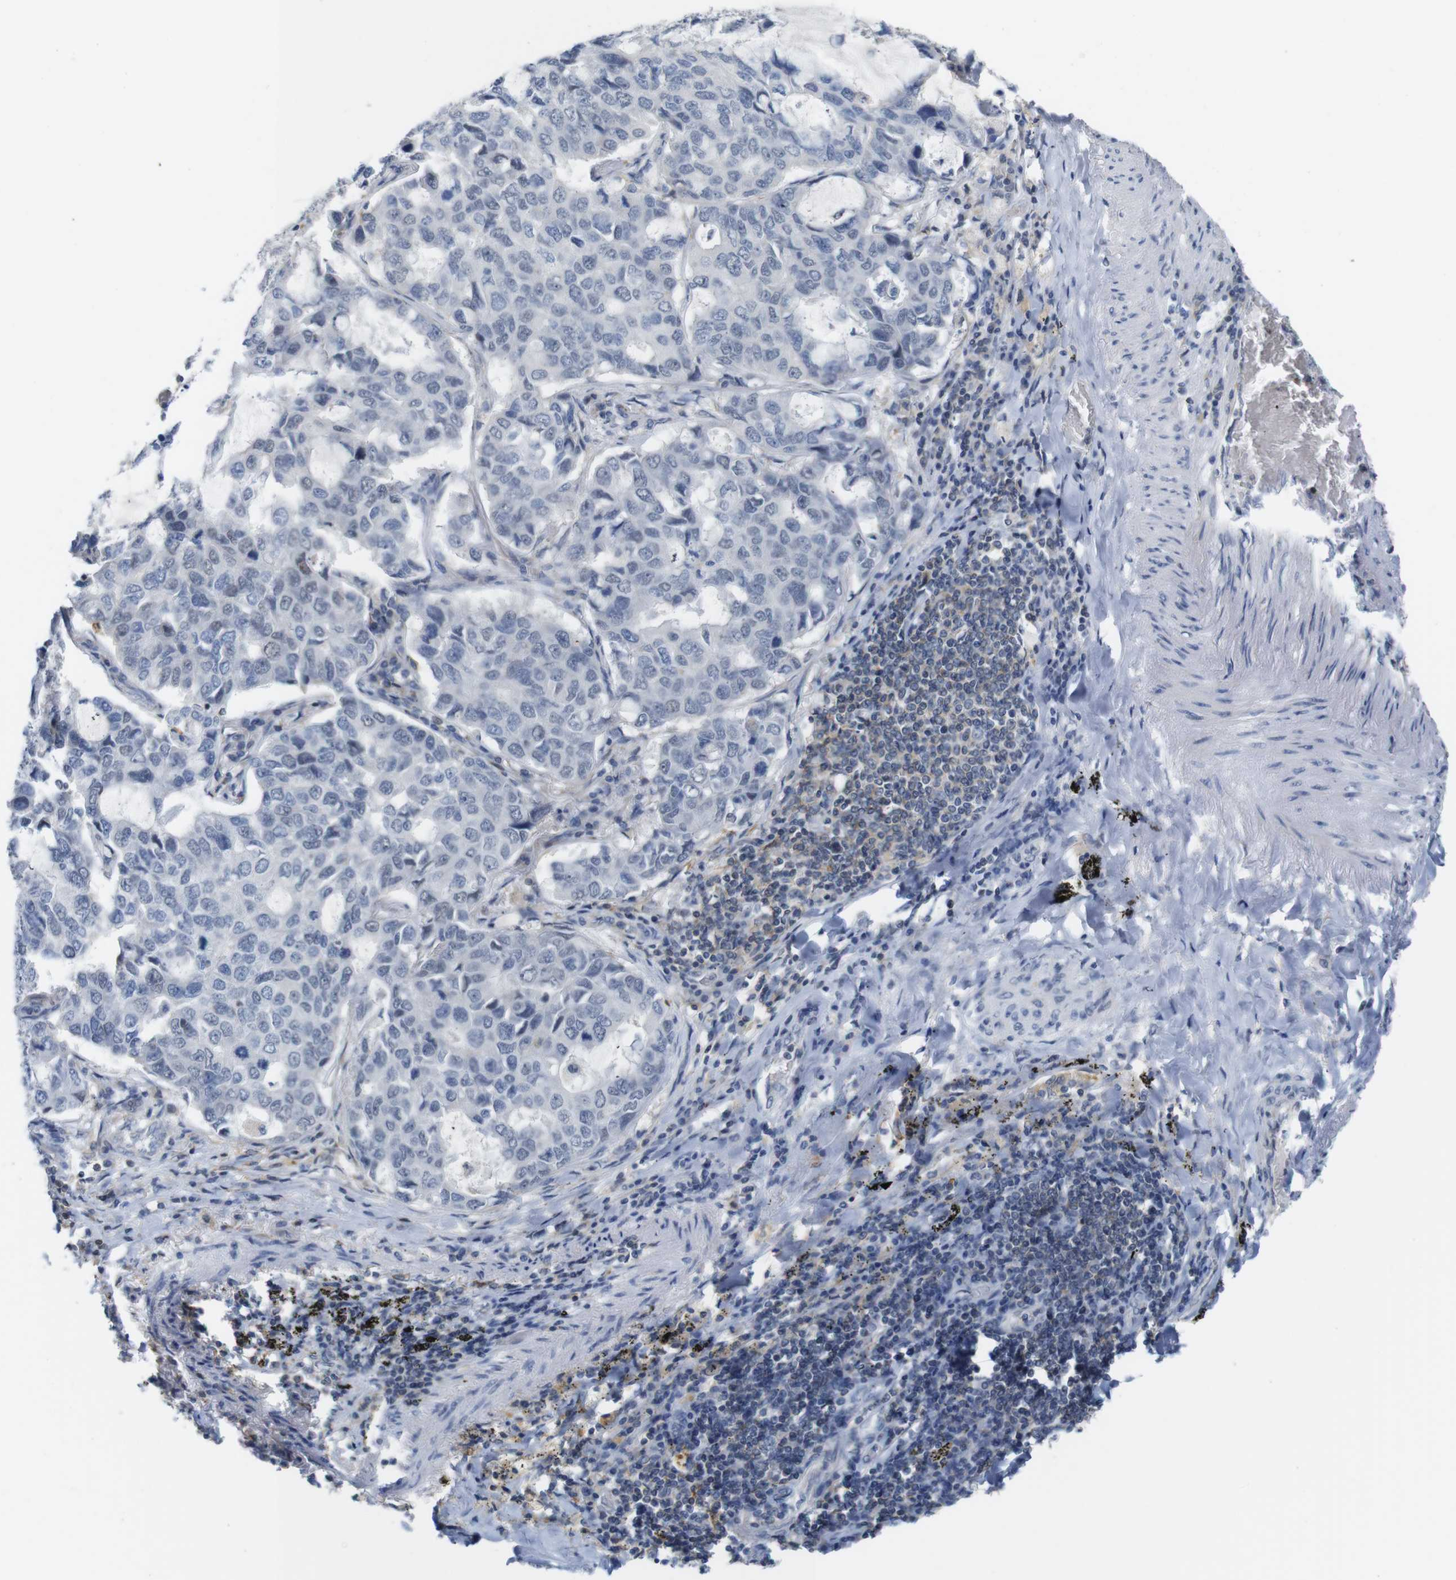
{"staining": {"intensity": "negative", "quantity": "none", "location": "none"}, "tissue": "lung cancer", "cell_type": "Tumor cells", "image_type": "cancer", "snomed": [{"axis": "morphology", "description": "Adenocarcinoma, NOS"}, {"axis": "topography", "description": "Lung"}], "caption": "An immunohistochemistry micrograph of lung cancer is shown. There is no staining in tumor cells of lung cancer.", "gene": "OTOF", "patient": {"sex": "male", "age": 64}}